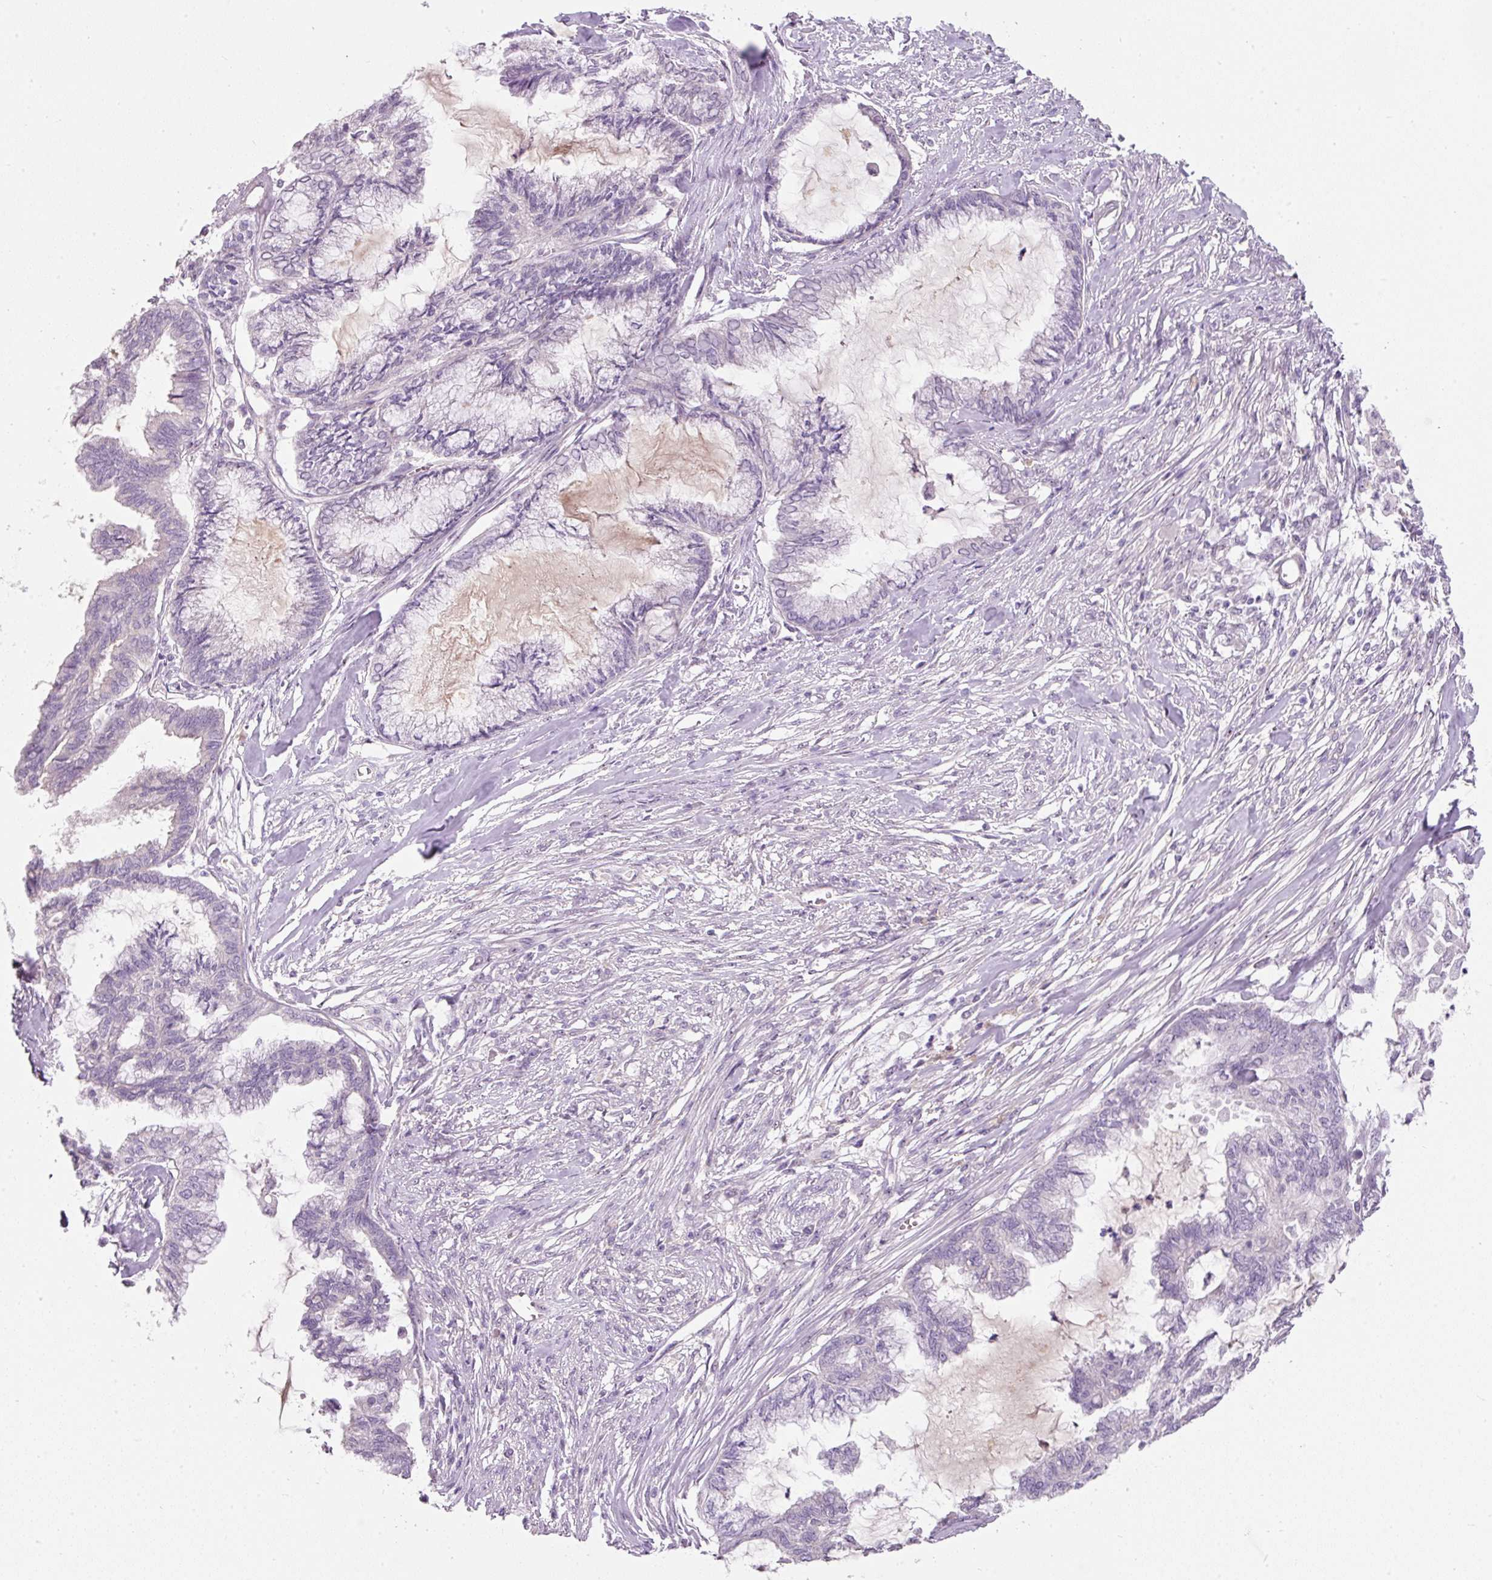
{"staining": {"intensity": "negative", "quantity": "none", "location": "none"}, "tissue": "endometrial cancer", "cell_type": "Tumor cells", "image_type": "cancer", "snomed": [{"axis": "morphology", "description": "Adenocarcinoma, NOS"}, {"axis": "topography", "description": "Endometrium"}], "caption": "This is an immunohistochemistry image of adenocarcinoma (endometrial). There is no staining in tumor cells.", "gene": "TMEM37", "patient": {"sex": "female", "age": 86}}